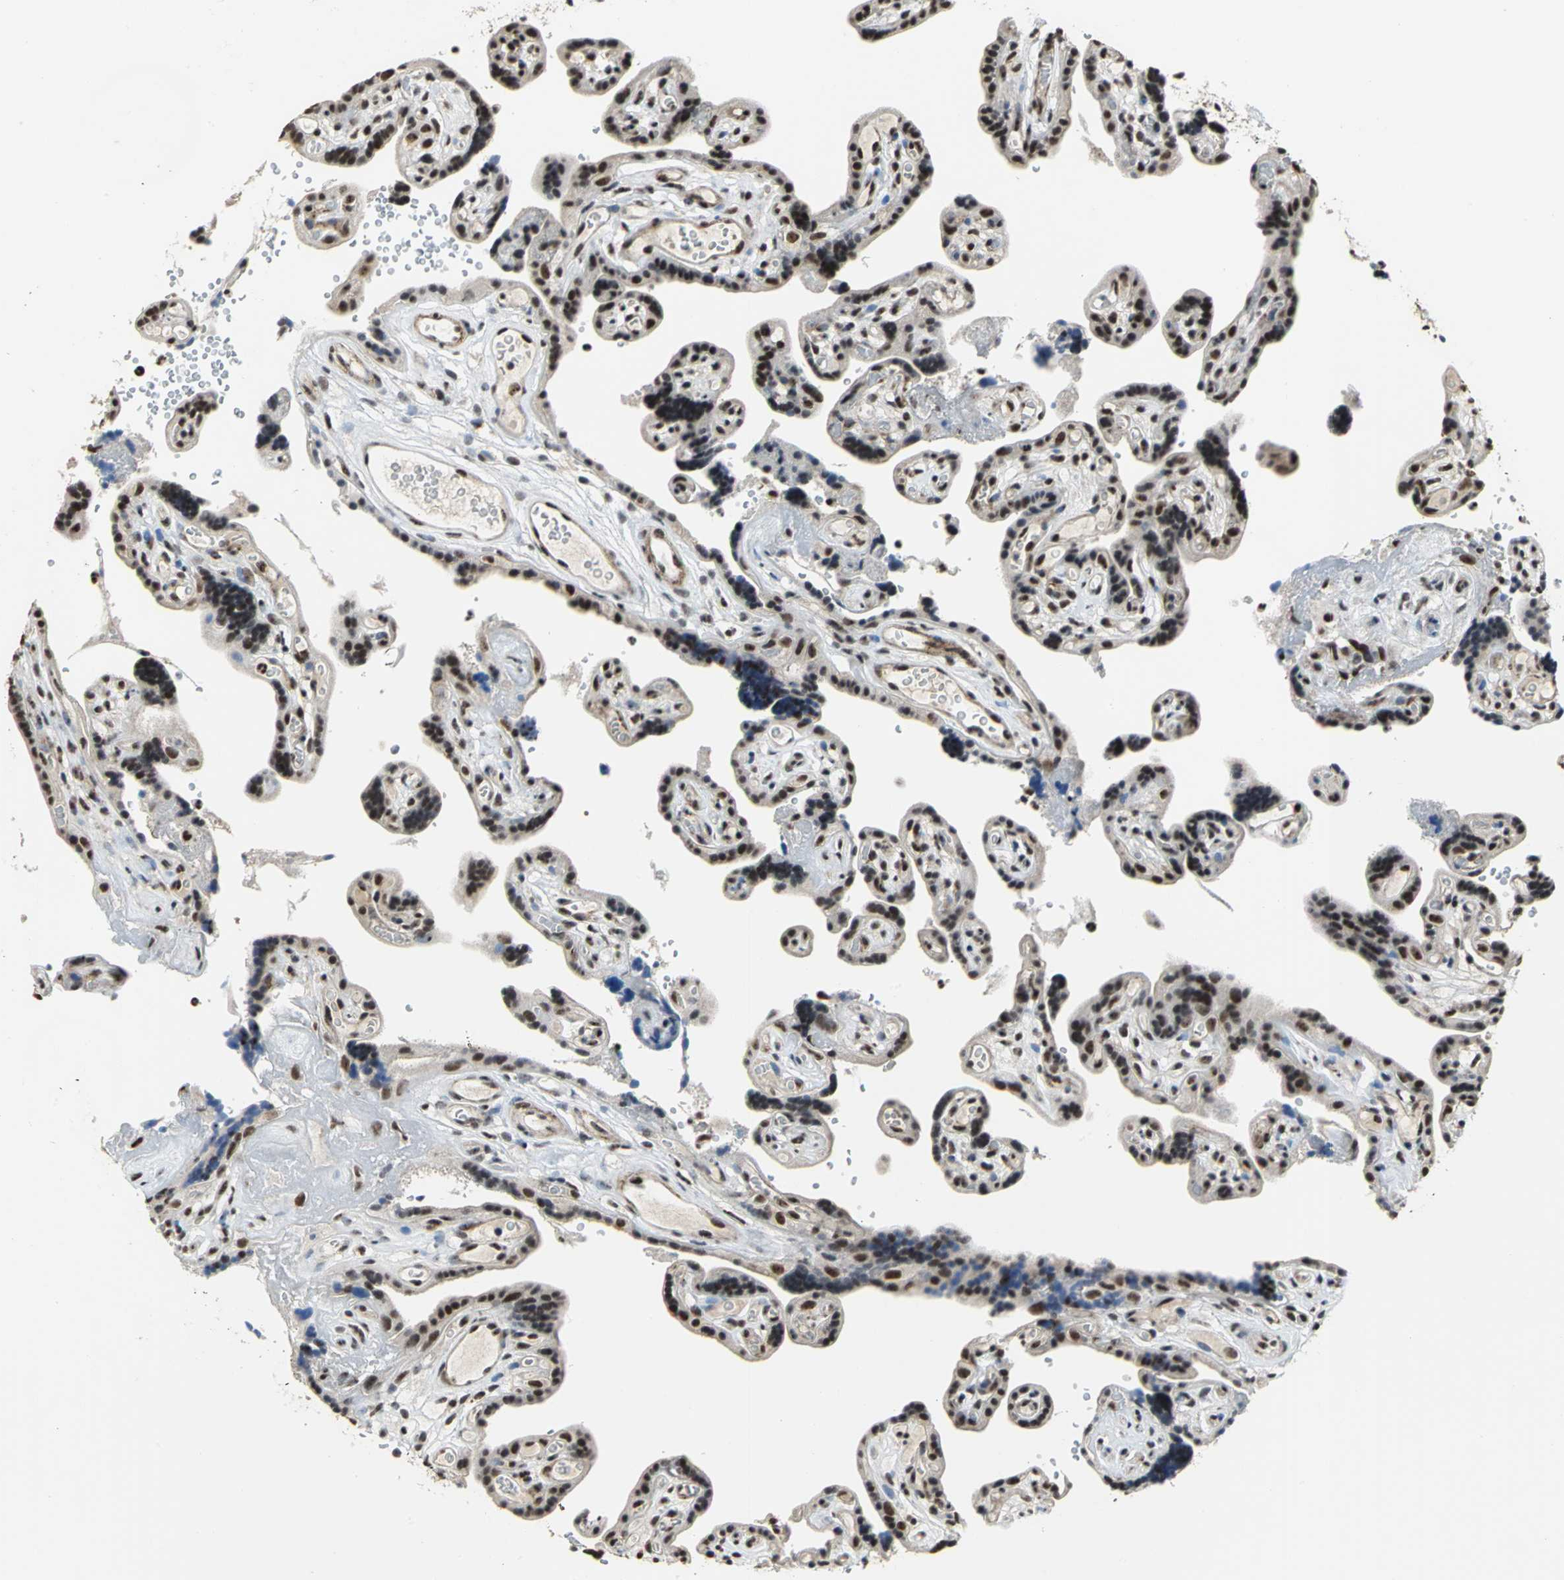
{"staining": {"intensity": "strong", "quantity": ">75%", "location": "nuclear"}, "tissue": "placenta", "cell_type": "Trophoblastic cells", "image_type": "normal", "snomed": [{"axis": "morphology", "description": "Normal tissue, NOS"}, {"axis": "topography", "description": "Placenta"}], "caption": "This image displays unremarkable placenta stained with immunohistochemistry (IHC) to label a protein in brown. The nuclear of trophoblastic cells show strong positivity for the protein. Nuclei are counter-stained blue.", "gene": "CCDC88C", "patient": {"sex": "female", "age": 30}}